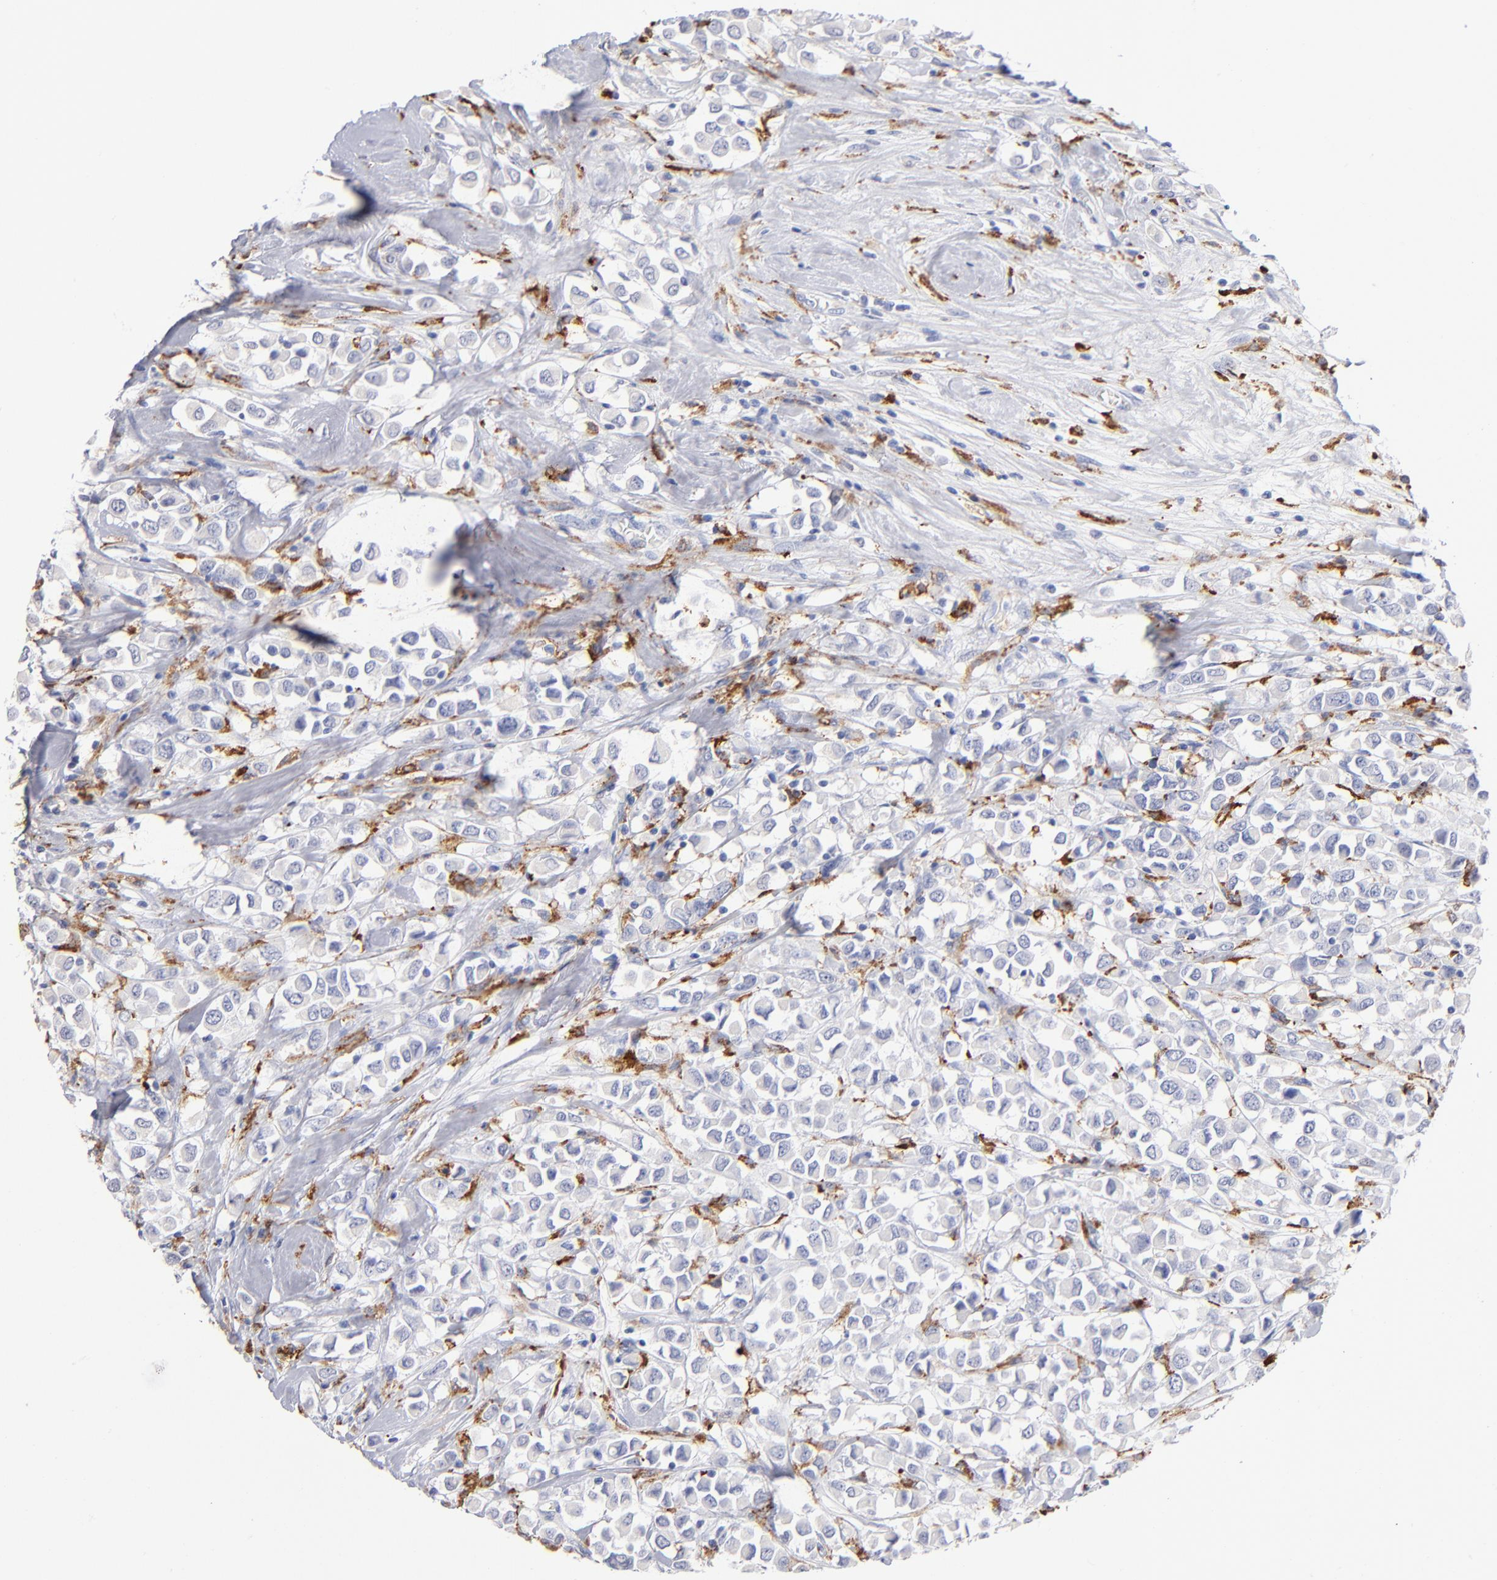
{"staining": {"intensity": "negative", "quantity": "none", "location": "none"}, "tissue": "breast cancer", "cell_type": "Tumor cells", "image_type": "cancer", "snomed": [{"axis": "morphology", "description": "Duct carcinoma"}, {"axis": "topography", "description": "Breast"}], "caption": "Breast cancer was stained to show a protein in brown. There is no significant expression in tumor cells.", "gene": "CD180", "patient": {"sex": "female", "age": 61}}